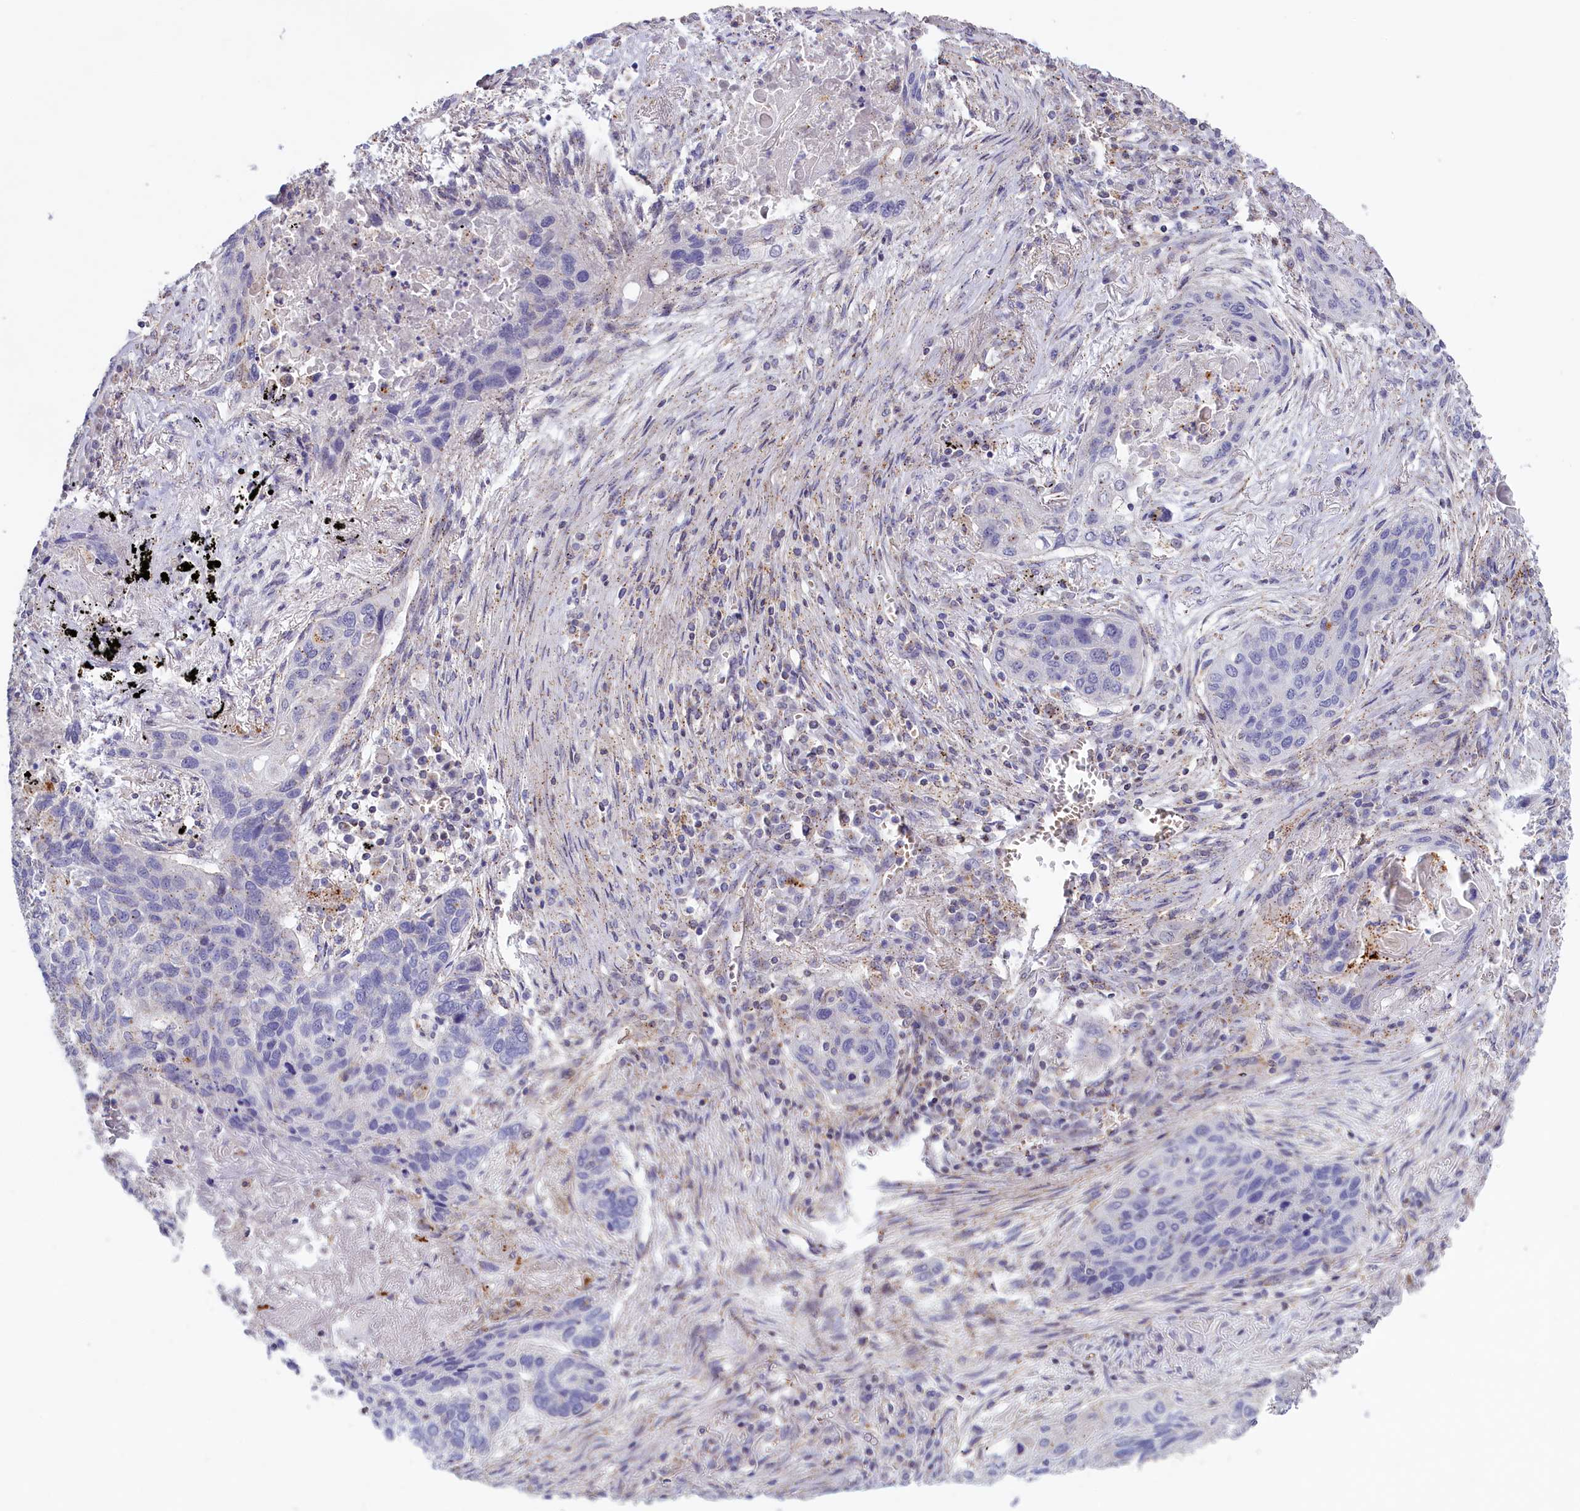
{"staining": {"intensity": "negative", "quantity": "none", "location": "none"}, "tissue": "lung cancer", "cell_type": "Tumor cells", "image_type": "cancer", "snomed": [{"axis": "morphology", "description": "Squamous cell carcinoma, NOS"}, {"axis": "topography", "description": "Lung"}], "caption": "Immunohistochemistry photomicrograph of neoplastic tissue: human squamous cell carcinoma (lung) stained with DAB (3,3'-diaminobenzidine) shows no significant protein staining in tumor cells.", "gene": "HYKK", "patient": {"sex": "female", "age": 63}}